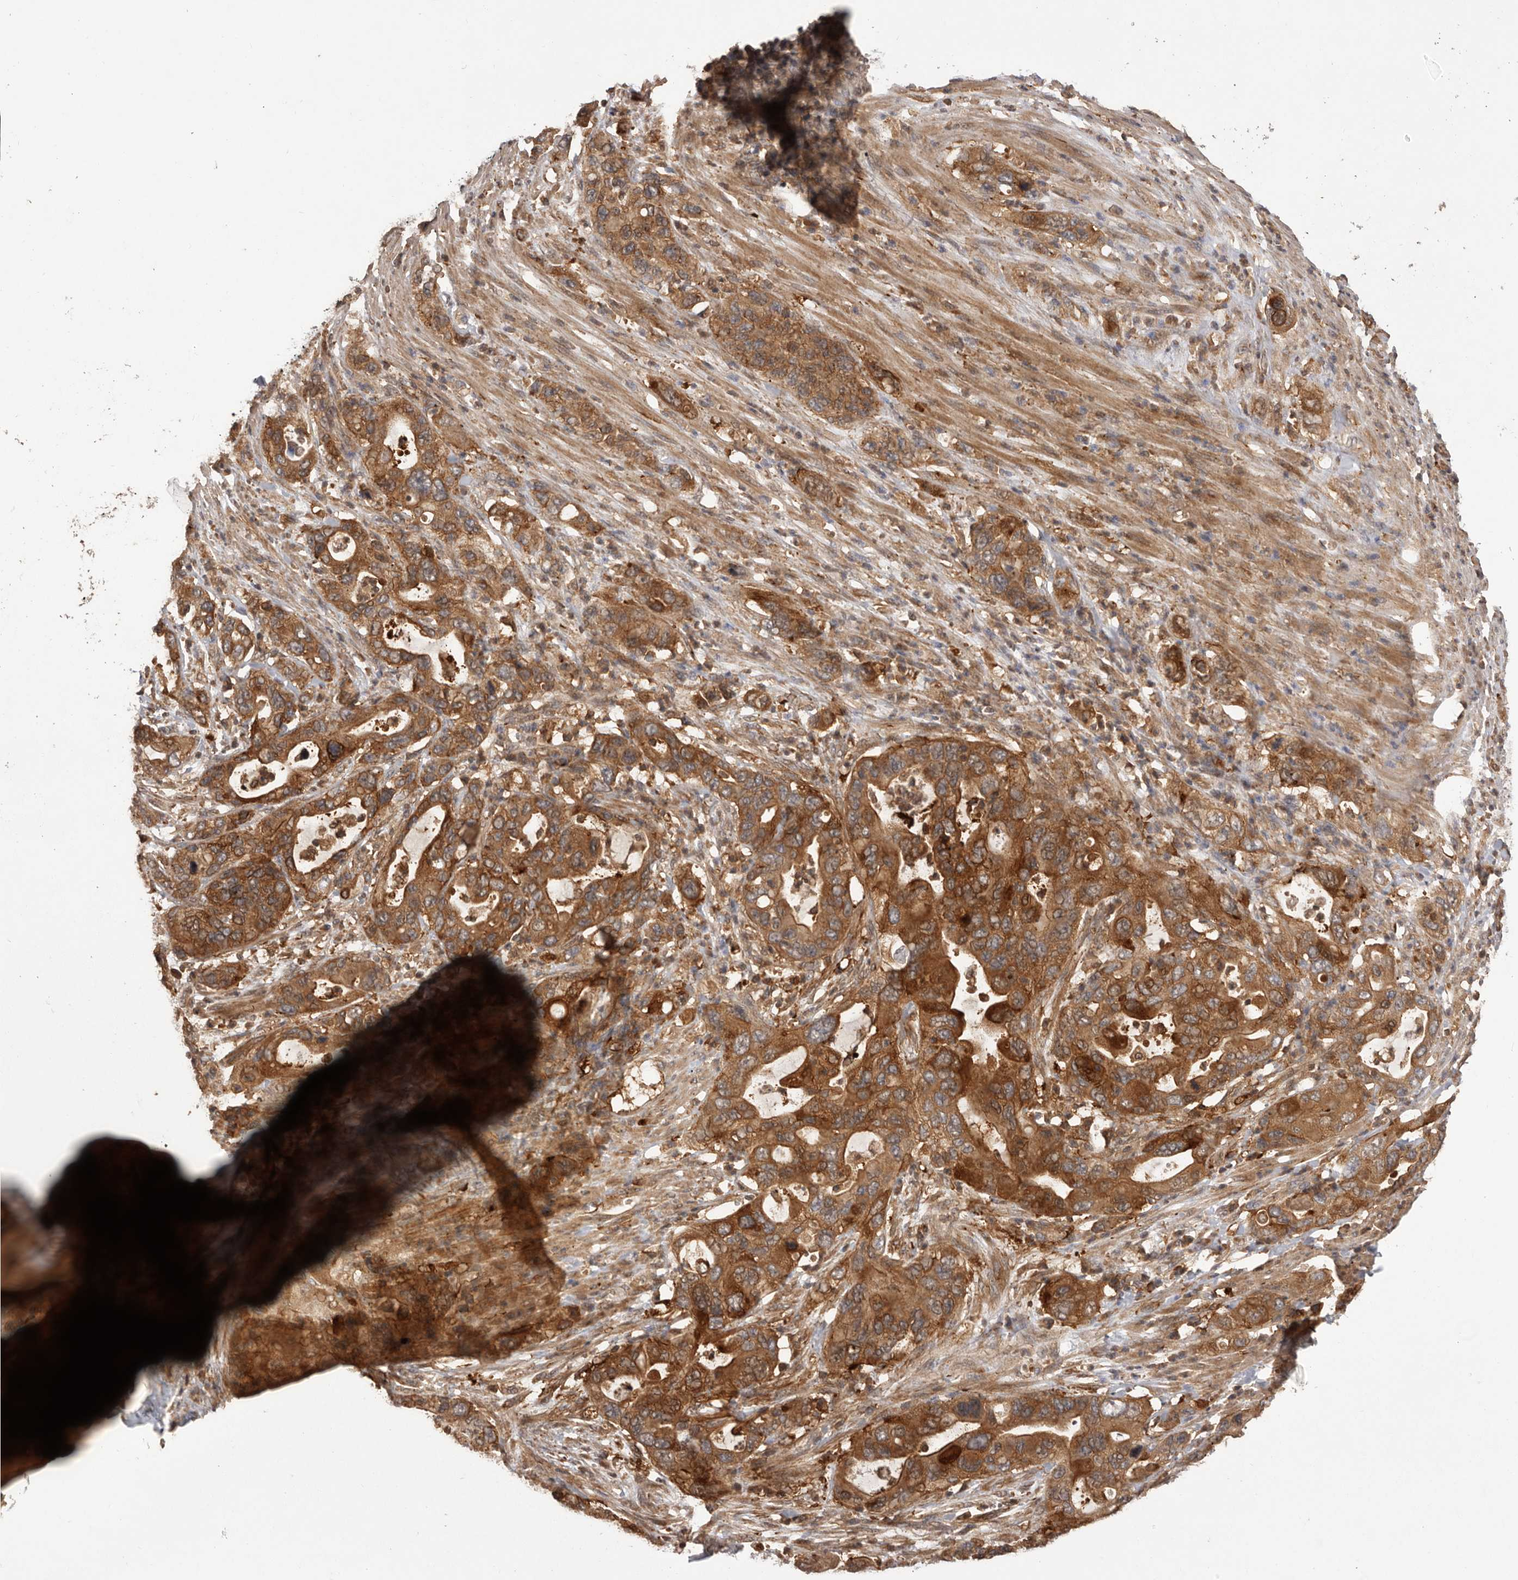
{"staining": {"intensity": "strong", "quantity": ">75%", "location": "cytoplasmic/membranous"}, "tissue": "pancreatic cancer", "cell_type": "Tumor cells", "image_type": "cancer", "snomed": [{"axis": "morphology", "description": "Adenocarcinoma, NOS"}, {"axis": "topography", "description": "Pancreas"}], "caption": "Human pancreatic cancer stained with a brown dye demonstrates strong cytoplasmic/membranous positive staining in about >75% of tumor cells.", "gene": "SLC22A3", "patient": {"sex": "female", "age": 71}}